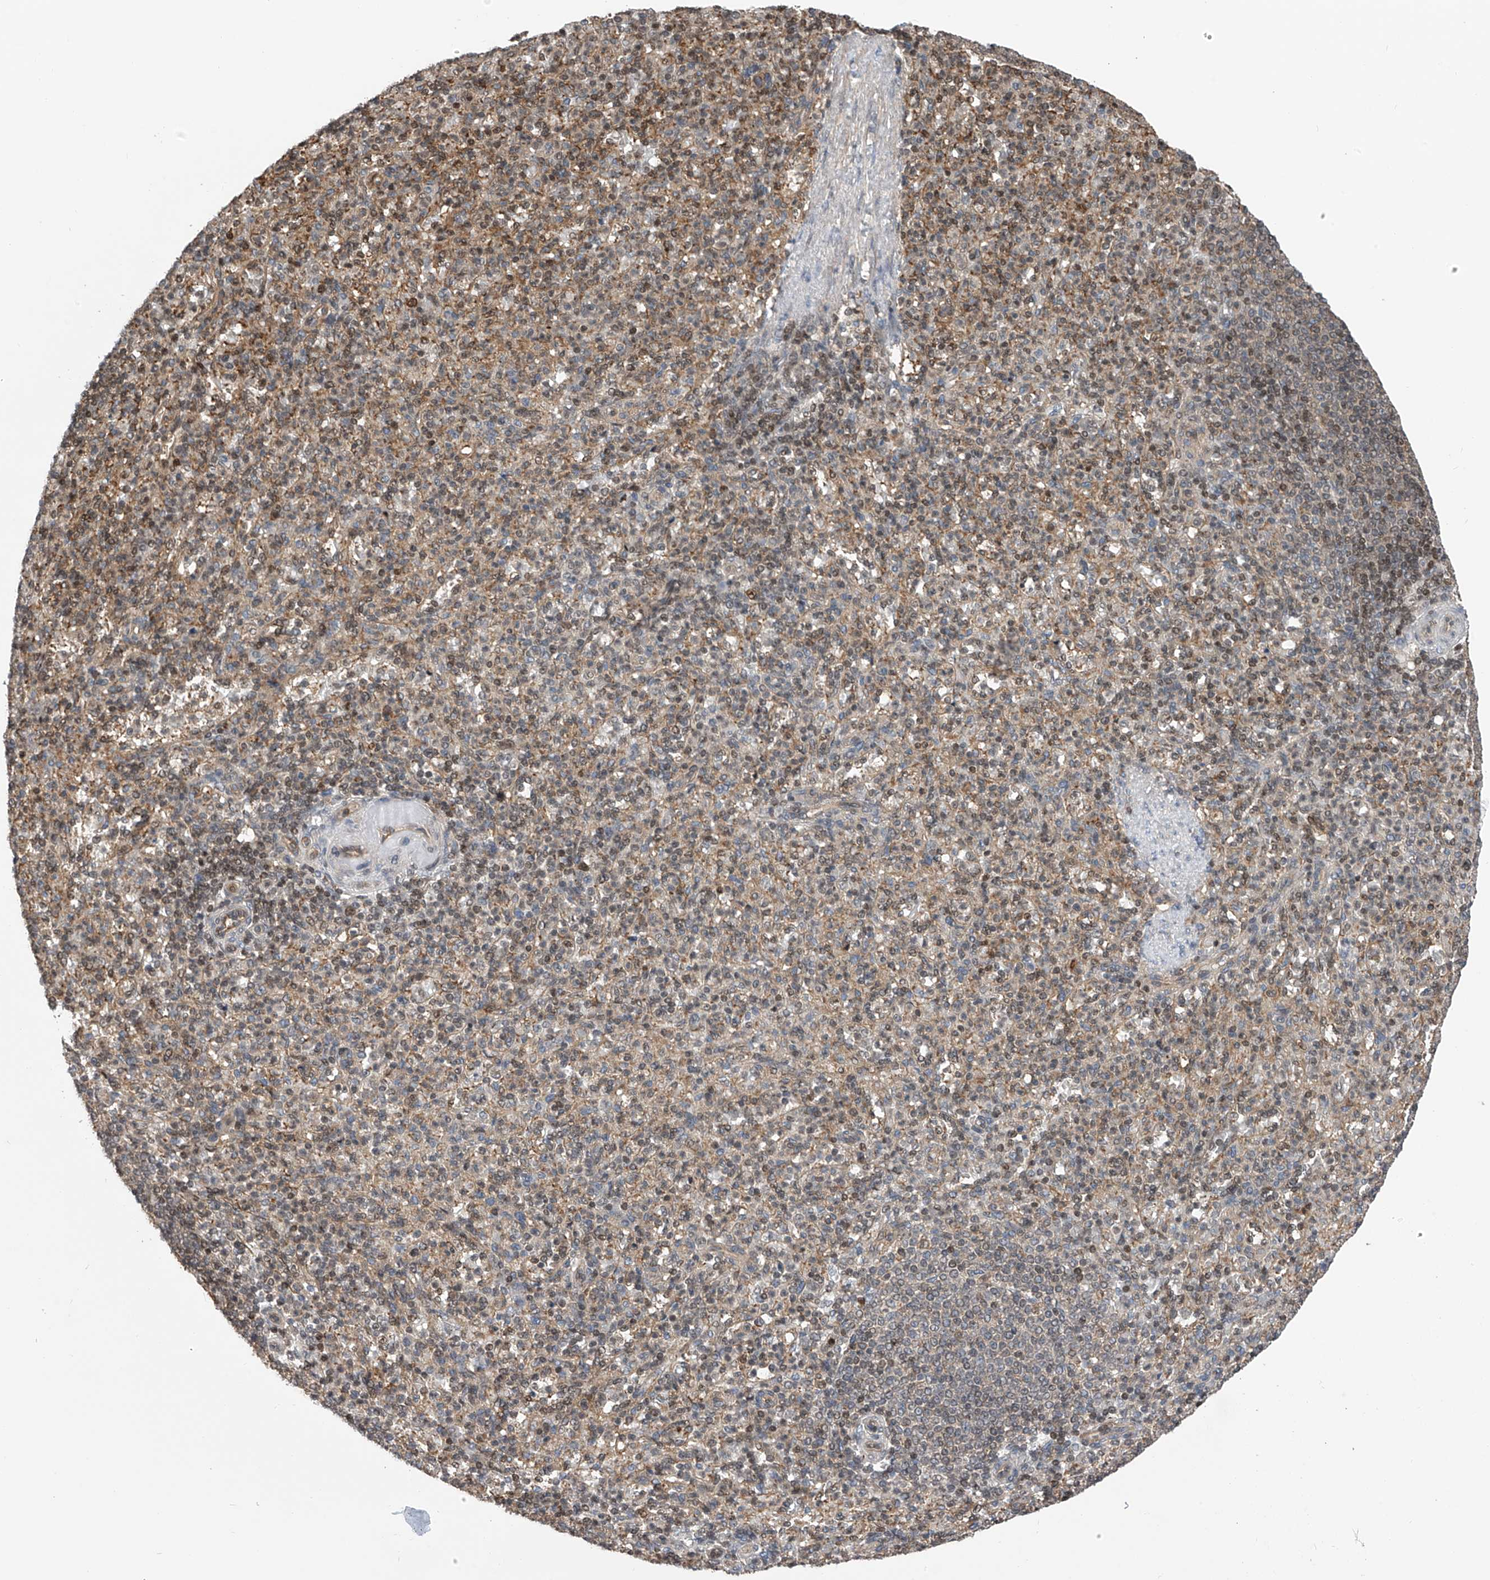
{"staining": {"intensity": "weak", "quantity": "25%-75%", "location": "cytoplasmic/membranous,nuclear"}, "tissue": "spleen", "cell_type": "Cells in red pulp", "image_type": "normal", "snomed": [{"axis": "morphology", "description": "Normal tissue, NOS"}, {"axis": "topography", "description": "Spleen"}], "caption": "Brown immunohistochemical staining in benign human spleen shows weak cytoplasmic/membranous,nuclear staining in approximately 25%-75% of cells in red pulp.", "gene": "DNAJC9", "patient": {"sex": "female", "age": 74}}